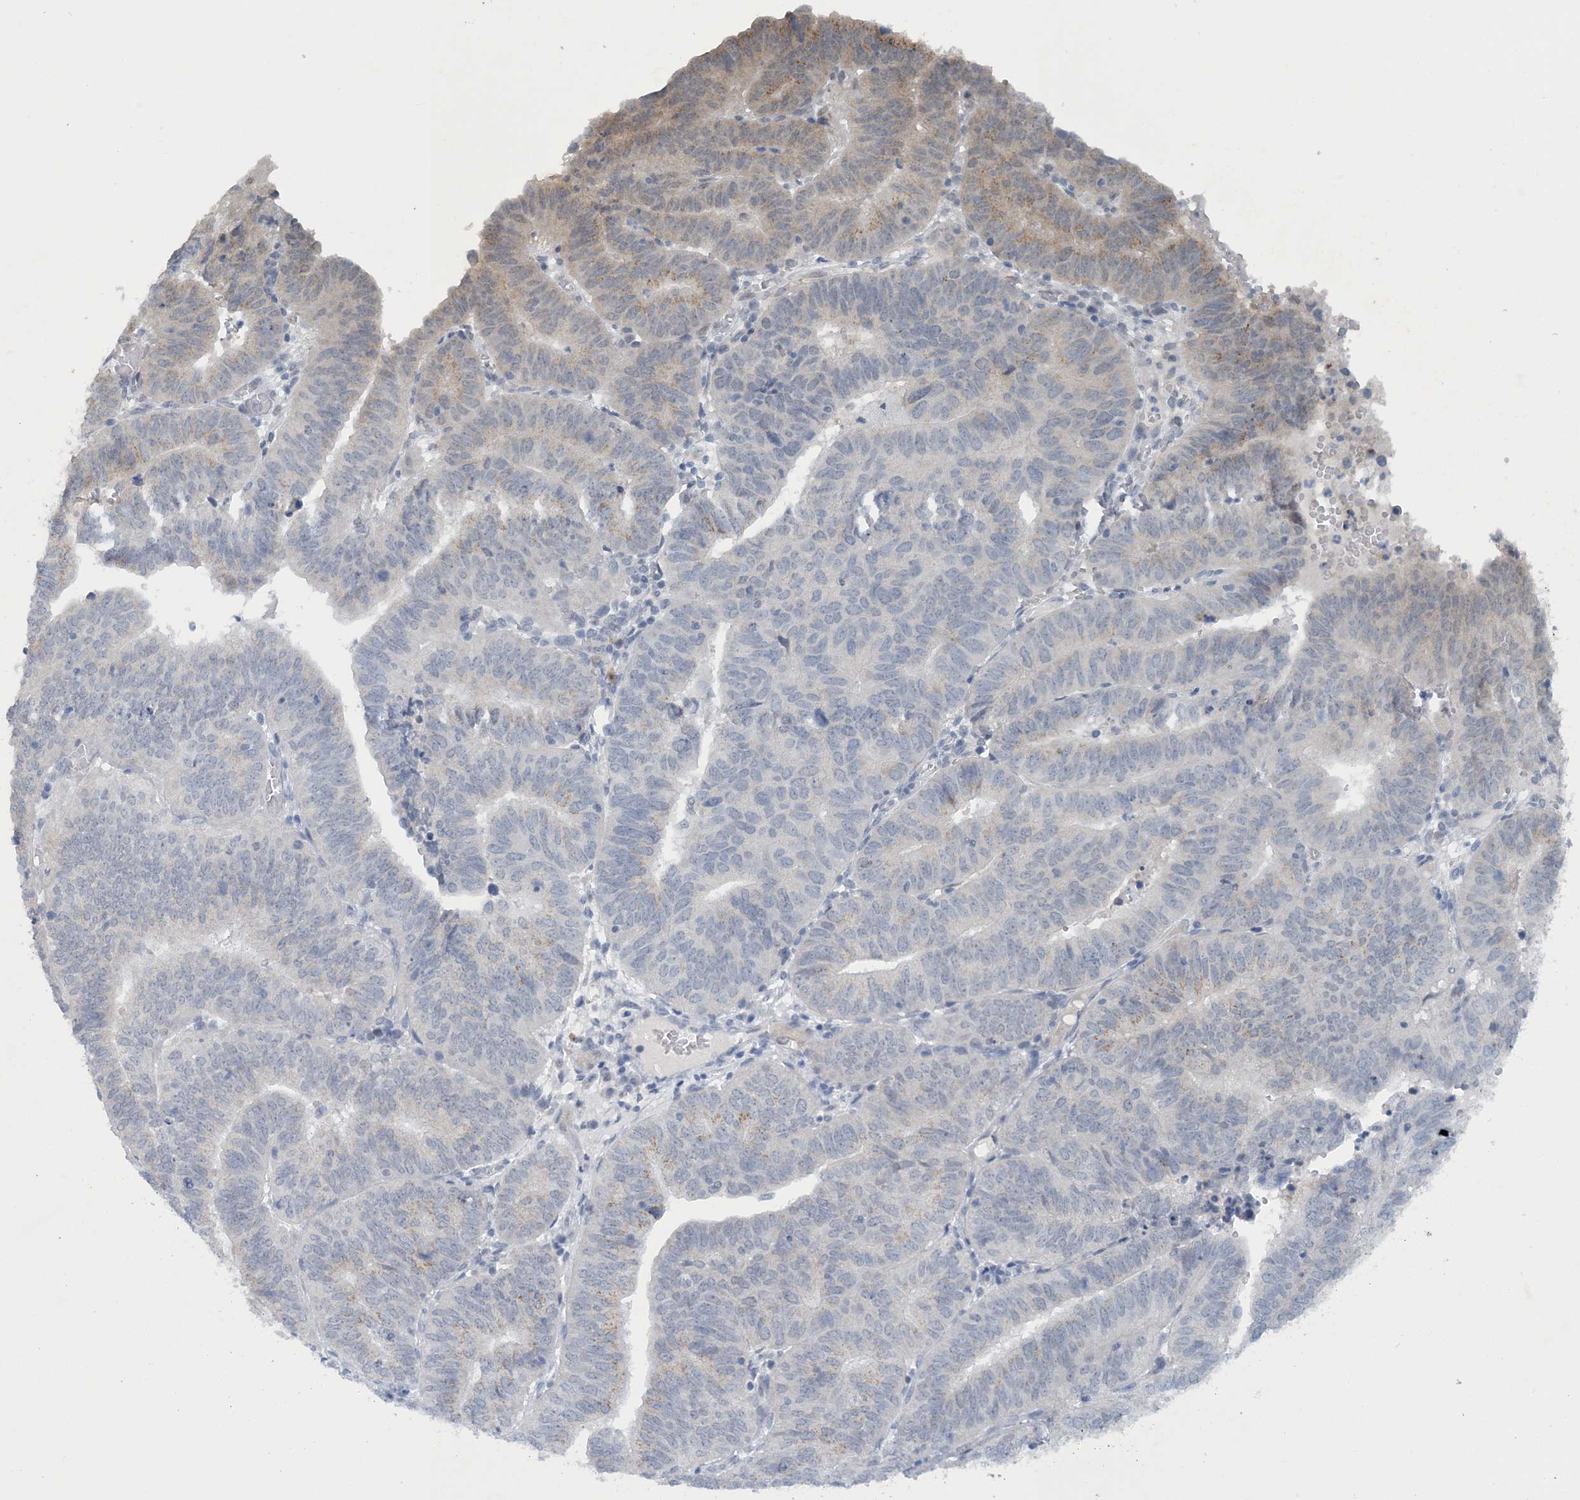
{"staining": {"intensity": "weak", "quantity": "<25%", "location": "cytoplasmic/membranous"}, "tissue": "endometrial cancer", "cell_type": "Tumor cells", "image_type": "cancer", "snomed": [{"axis": "morphology", "description": "Adenocarcinoma, NOS"}, {"axis": "topography", "description": "Uterus"}], "caption": "Immunohistochemistry (IHC) photomicrograph of human endometrial cancer stained for a protein (brown), which shows no positivity in tumor cells.", "gene": "MBD2", "patient": {"sex": "female", "age": 77}}